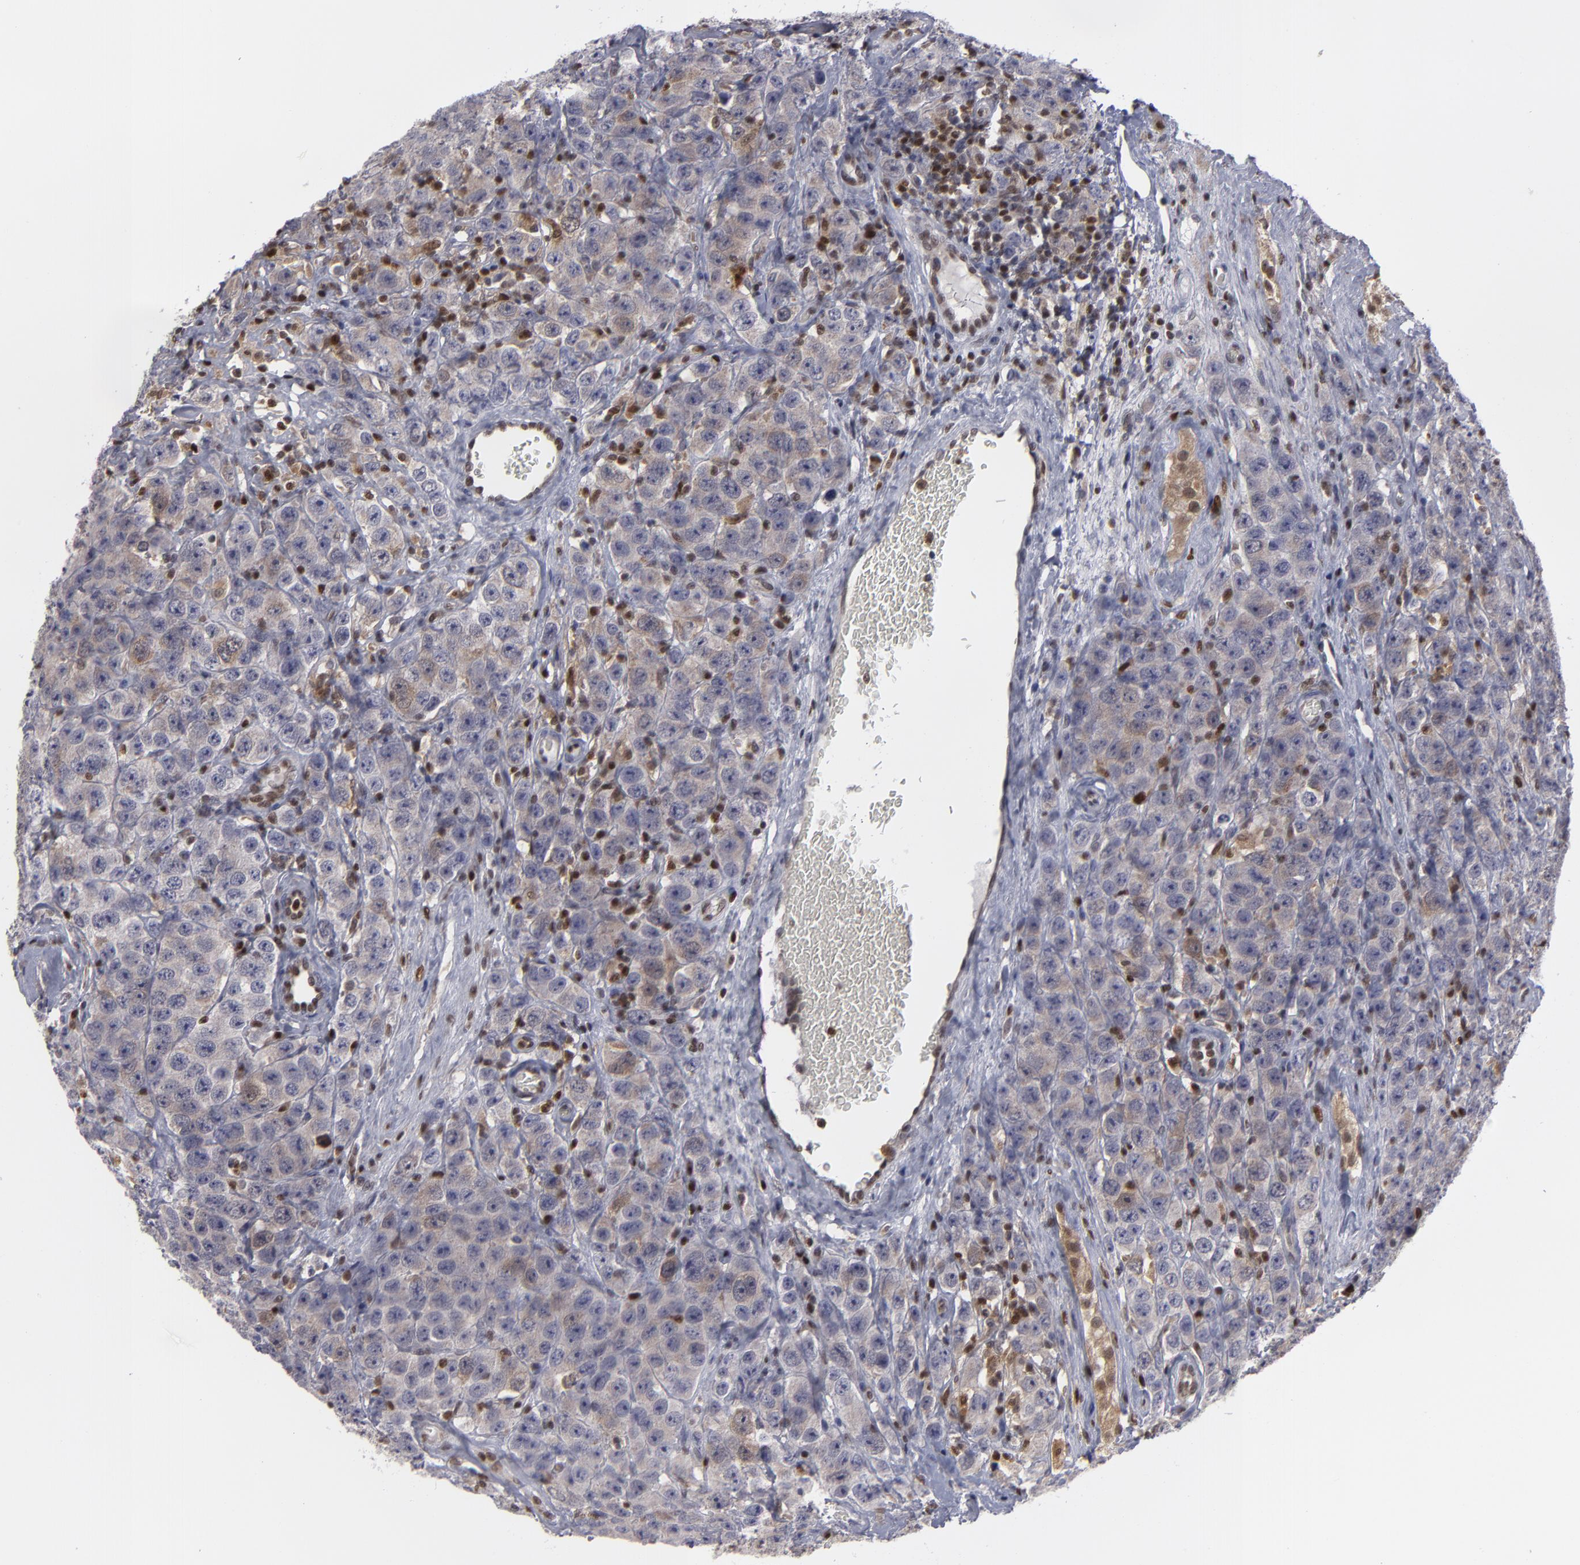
{"staining": {"intensity": "weak", "quantity": ">75%", "location": "cytoplasmic/membranous,nuclear"}, "tissue": "testis cancer", "cell_type": "Tumor cells", "image_type": "cancer", "snomed": [{"axis": "morphology", "description": "Seminoma, NOS"}, {"axis": "topography", "description": "Testis"}], "caption": "Testis seminoma stained for a protein exhibits weak cytoplasmic/membranous and nuclear positivity in tumor cells.", "gene": "GSR", "patient": {"sex": "male", "age": 52}}